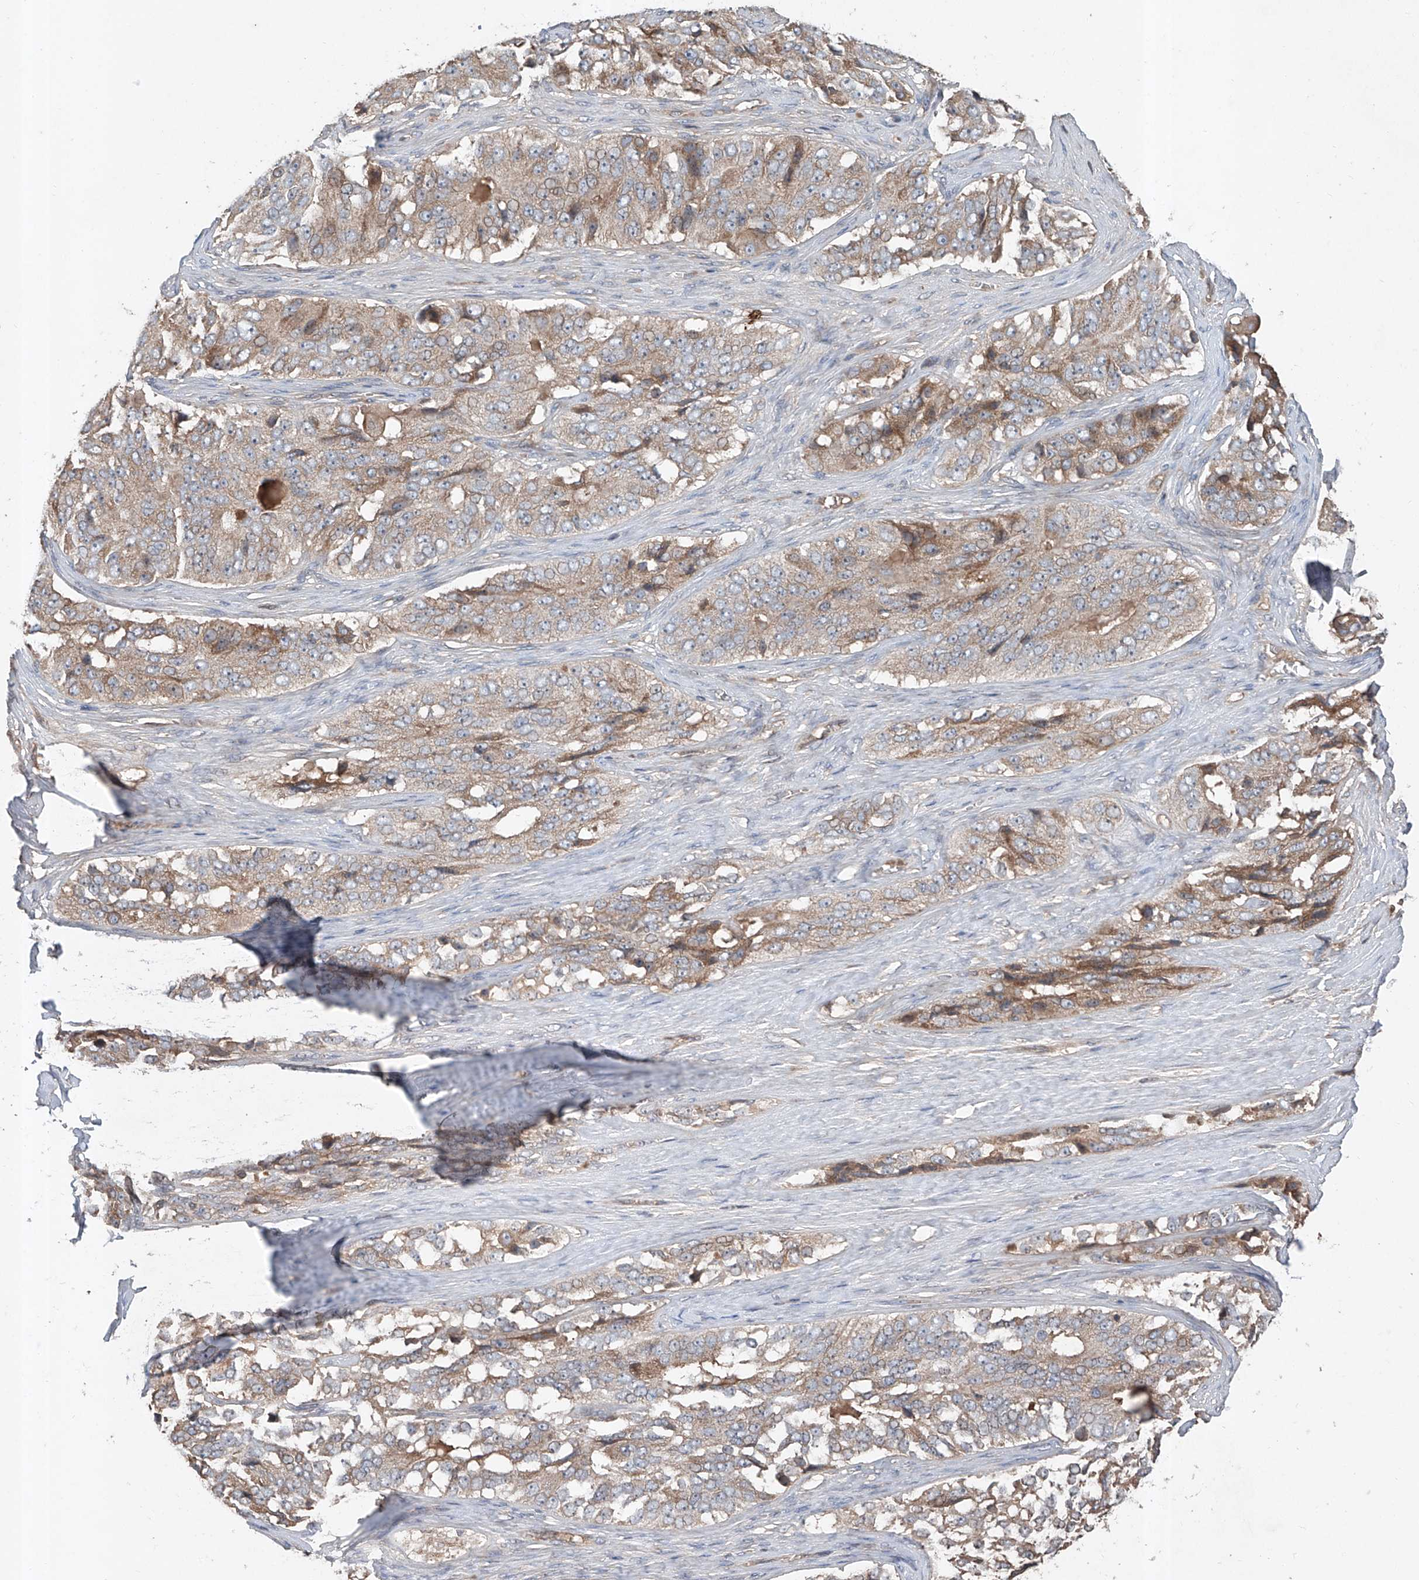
{"staining": {"intensity": "weak", "quantity": ">75%", "location": "cytoplasmic/membranous"}, "tissue": "ovarian cancer", "cell_type": "Tumor cells", "image_type": "cancer", "snomed": [{"axis": "morphology", "description": "Carcinoma, endometroid"}, {"axis": "topography", "description": "Ovary"}], "caption": "Approximately >75% of tumor cells in ovarian endometroid carcinoma demonstrate weak cytoplasmic/membranous protein expression as visualized by brown immunohistochemical staining.", "gene": "ADAM23", "patient": {"sex": "female", "age": 51}}